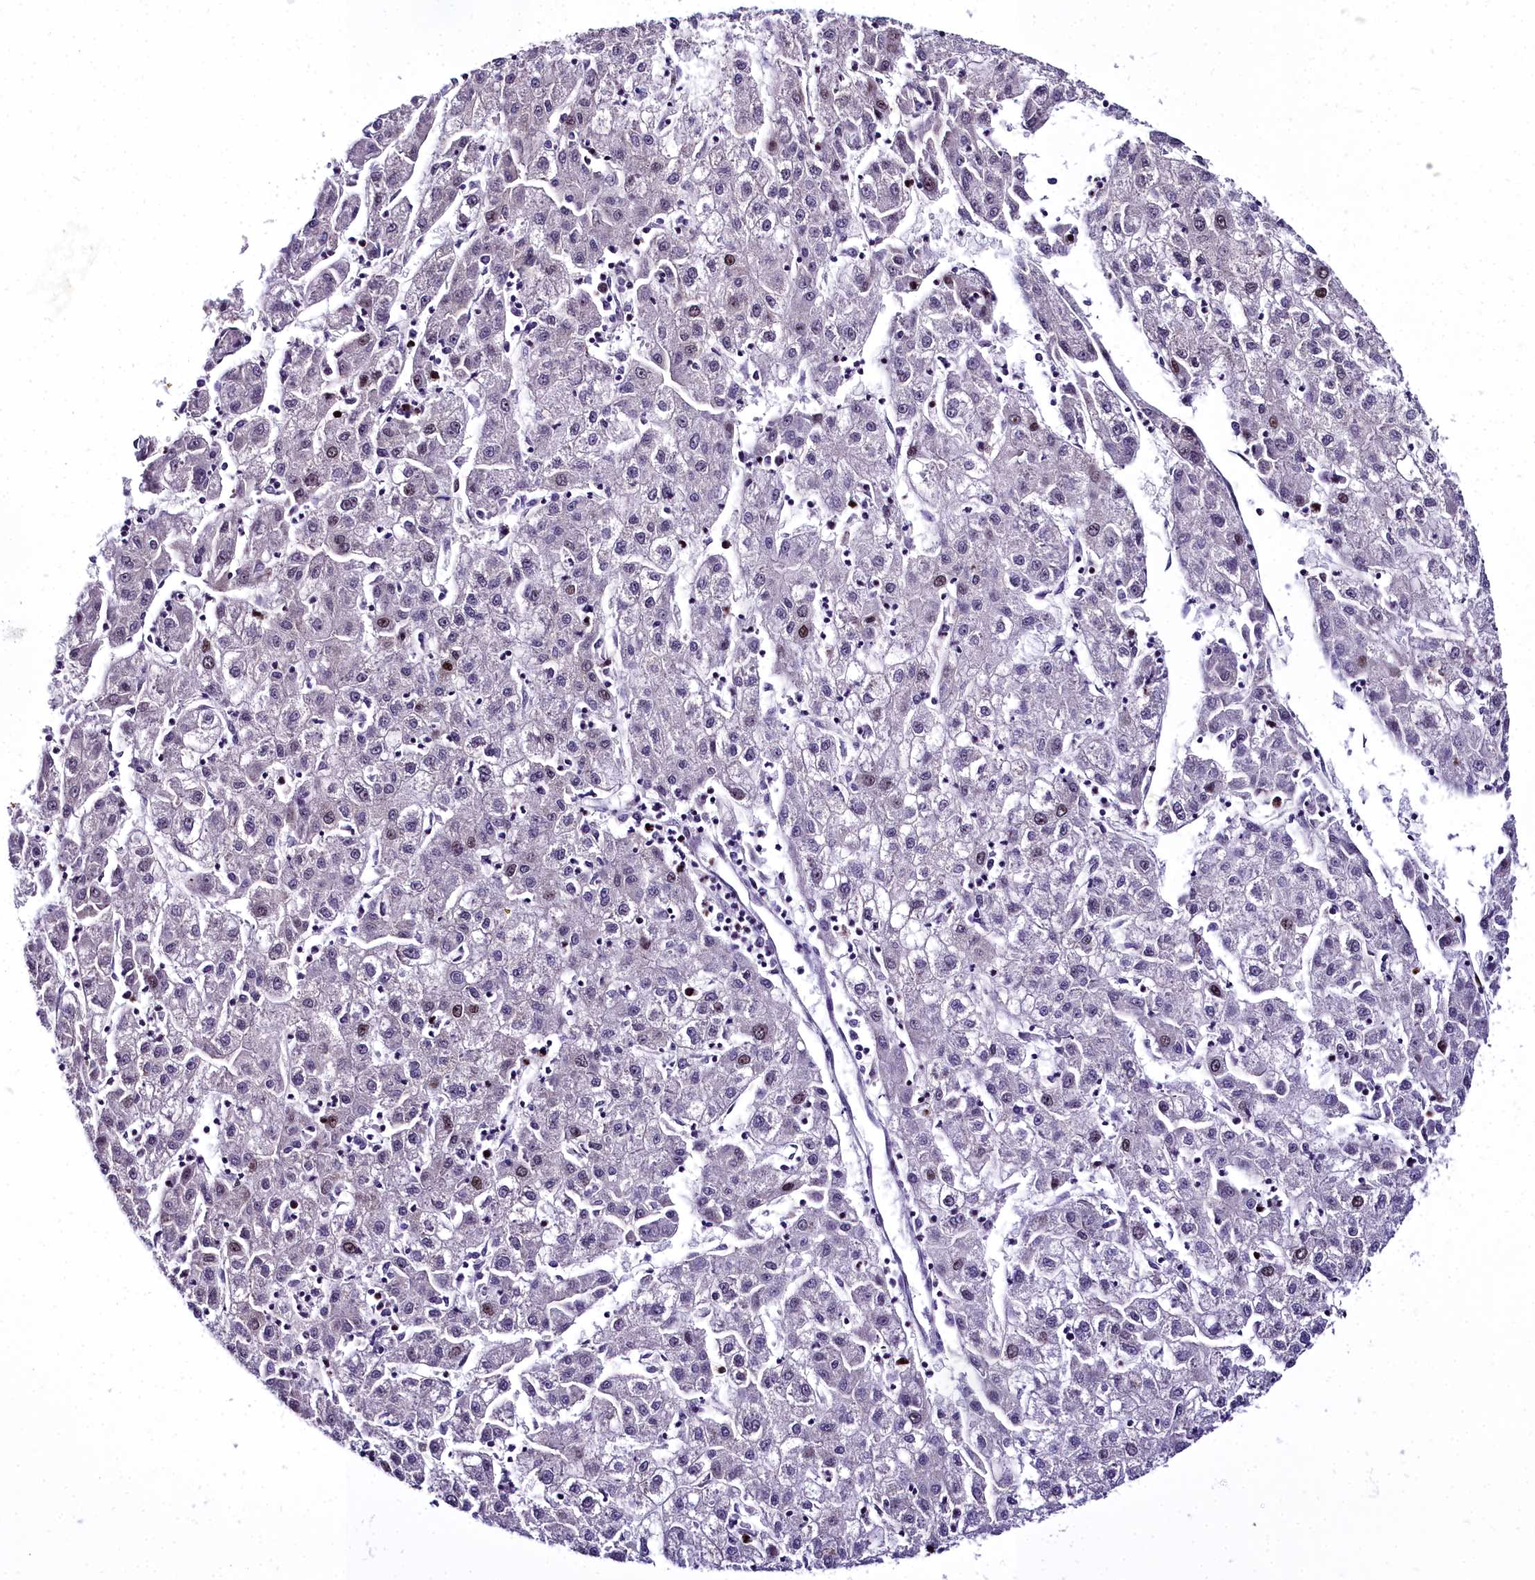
{"staining": {"intensity": "moderate", "quantity": "<25%", "location": "nuclear"}, "tissue": "liver cancer", "cell_type": "Tumor cells", "image_type": "cancer", "snomed": [{"axis": "morphology", "description": "Carcinoma, Hepatocellular, NOS"}, {"axis": "topography", "description": "Liver"}], "caption": "Protein staining exhibits moderate nuclear positivity in about <25% of tumor cells in liver hepatocellular carcinoma.", "gene": "TRIML2", "patient": {"sex": "male", "age": 72}}